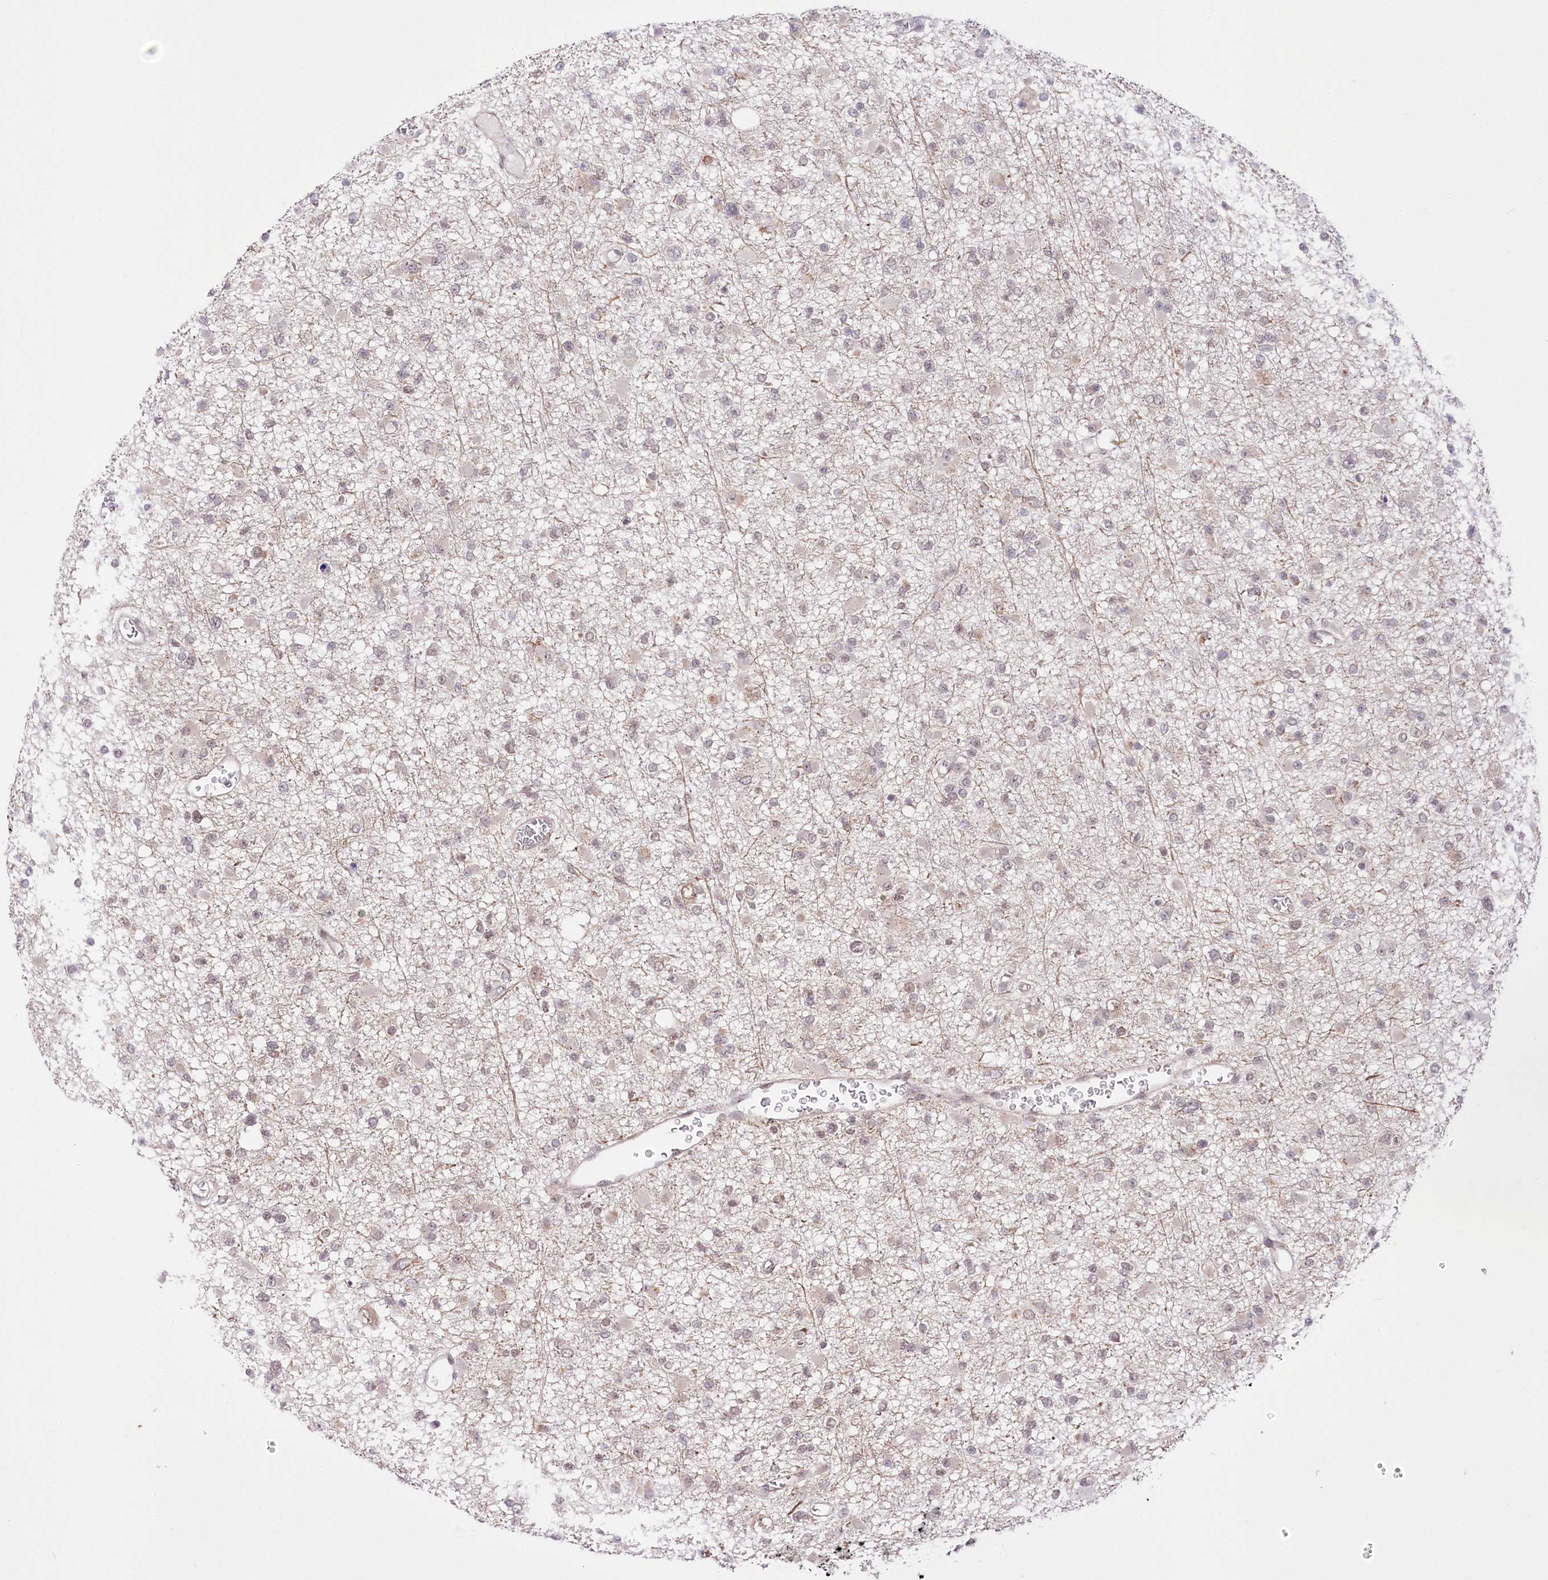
{"staining": {"intensity": "negative", "quantity": "none", "location": "none"}, "tissue": "glioma", "cell_type": "Tumor cells", "image_type": "cancer", "snomed": [{"axis": "morphology", "description": "Glioma, malignant, Low grade"}, {"axis": "topography", "description": "Brain"}], "caption": "Tumor cells are negative for brown protein staining in glioma. (DAB IHC, high magnification).", "gene": "ZMAT2", "patient": {"sex": "female", "age": 22}}